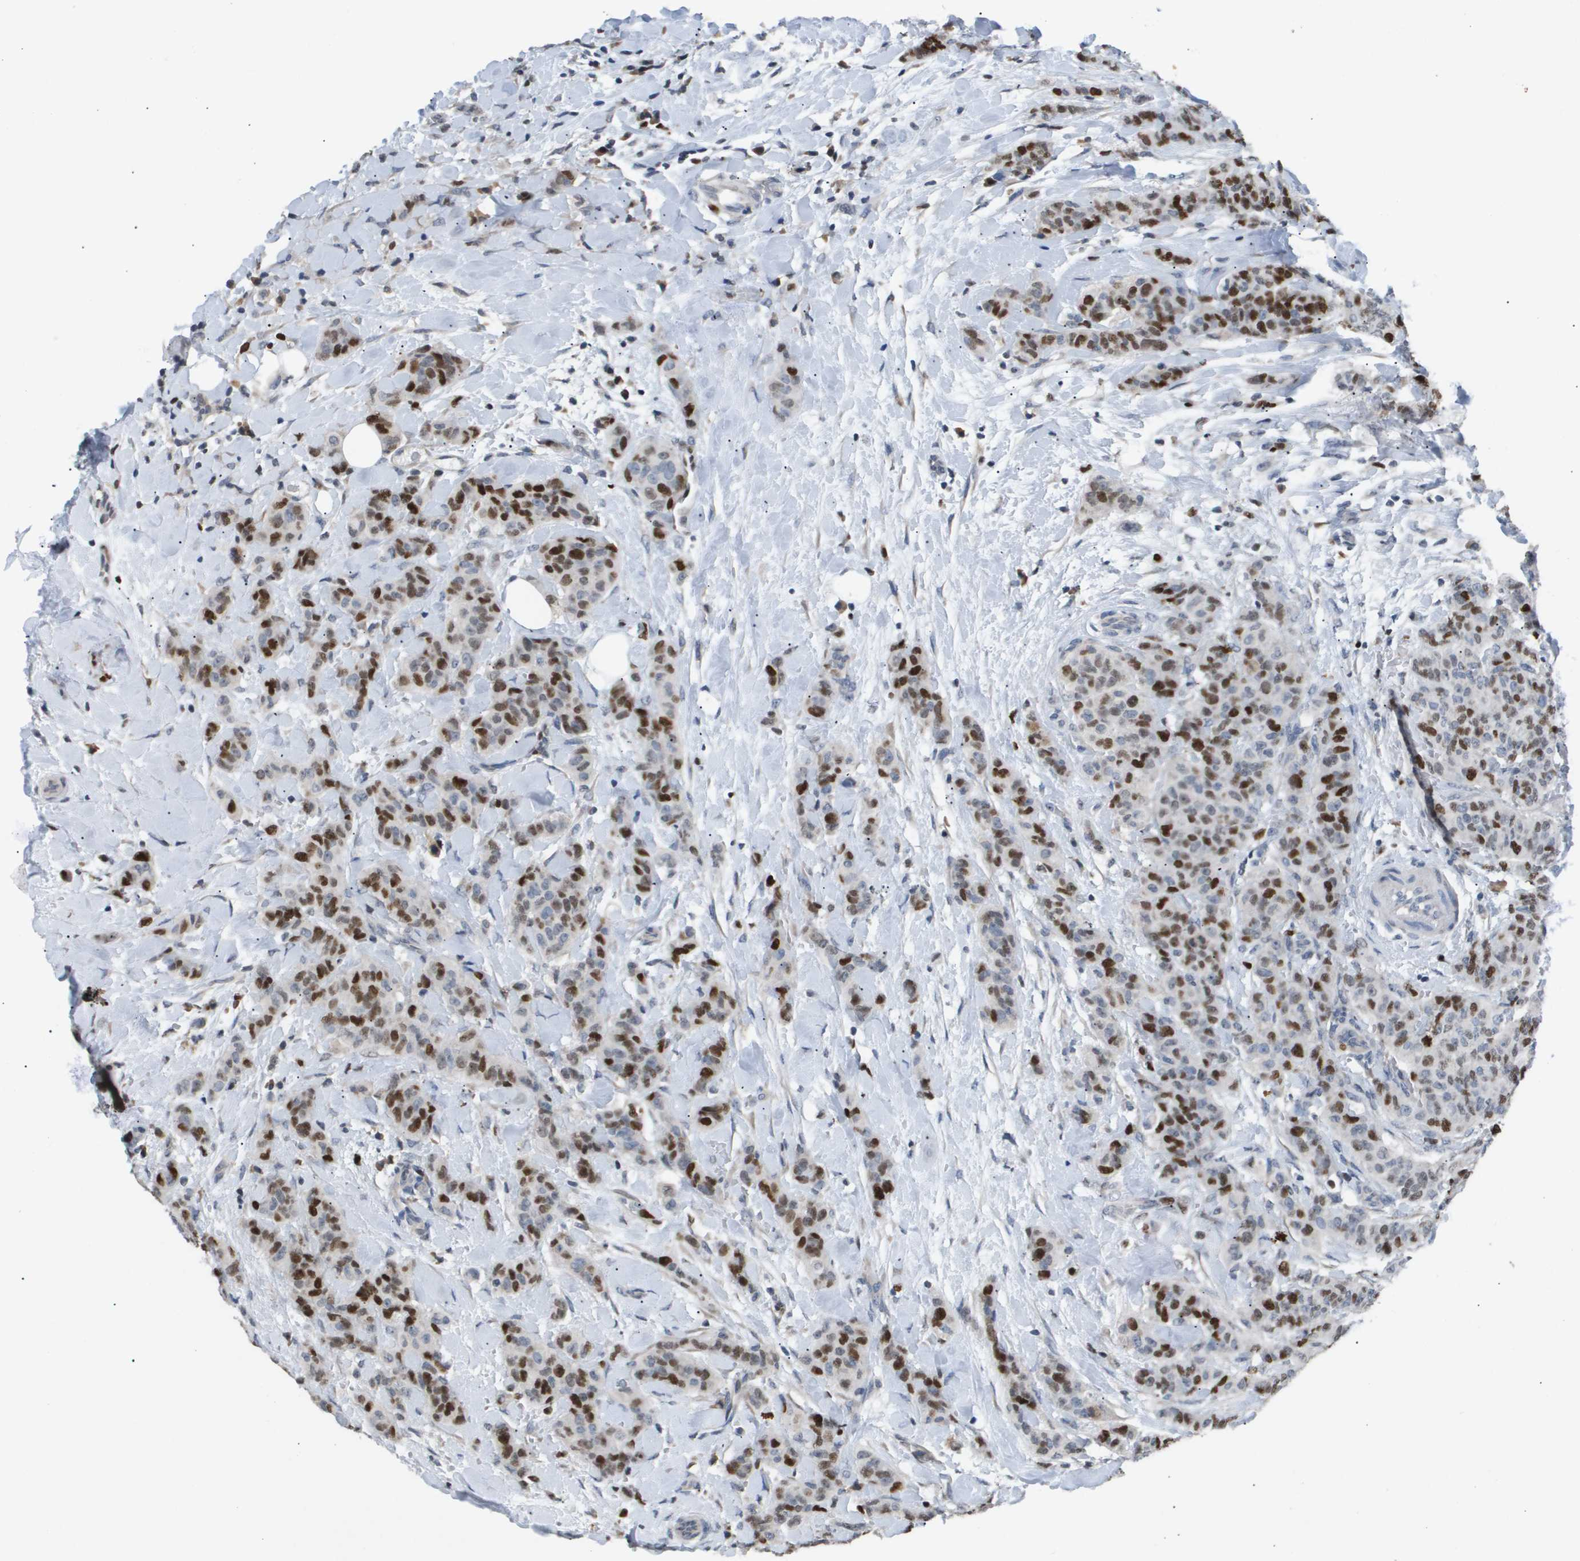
{"staining": {"intensity": "strong", "quantity": "25%-75%", "location": "nuclear"}, "tissue": "breast cancer", "cell_type": "Tumor cells", "image_type": "cancer", "snomed": [{"axis": "morphology", "description": "Normal tissue, NOS"}, {"axis": "morphology", "description": "Duct carcinoma"}, {"axis": "topography", "description": "Breast"}], "caption": "This histopathology image reveals immunohistochemistry (IHC) staining of human breast cancer, with high strong nuclear expression in about 25%-75% of tumor cells.", "gene": "ANAPC2", "patient": {"sex": "female", "age": 40}}